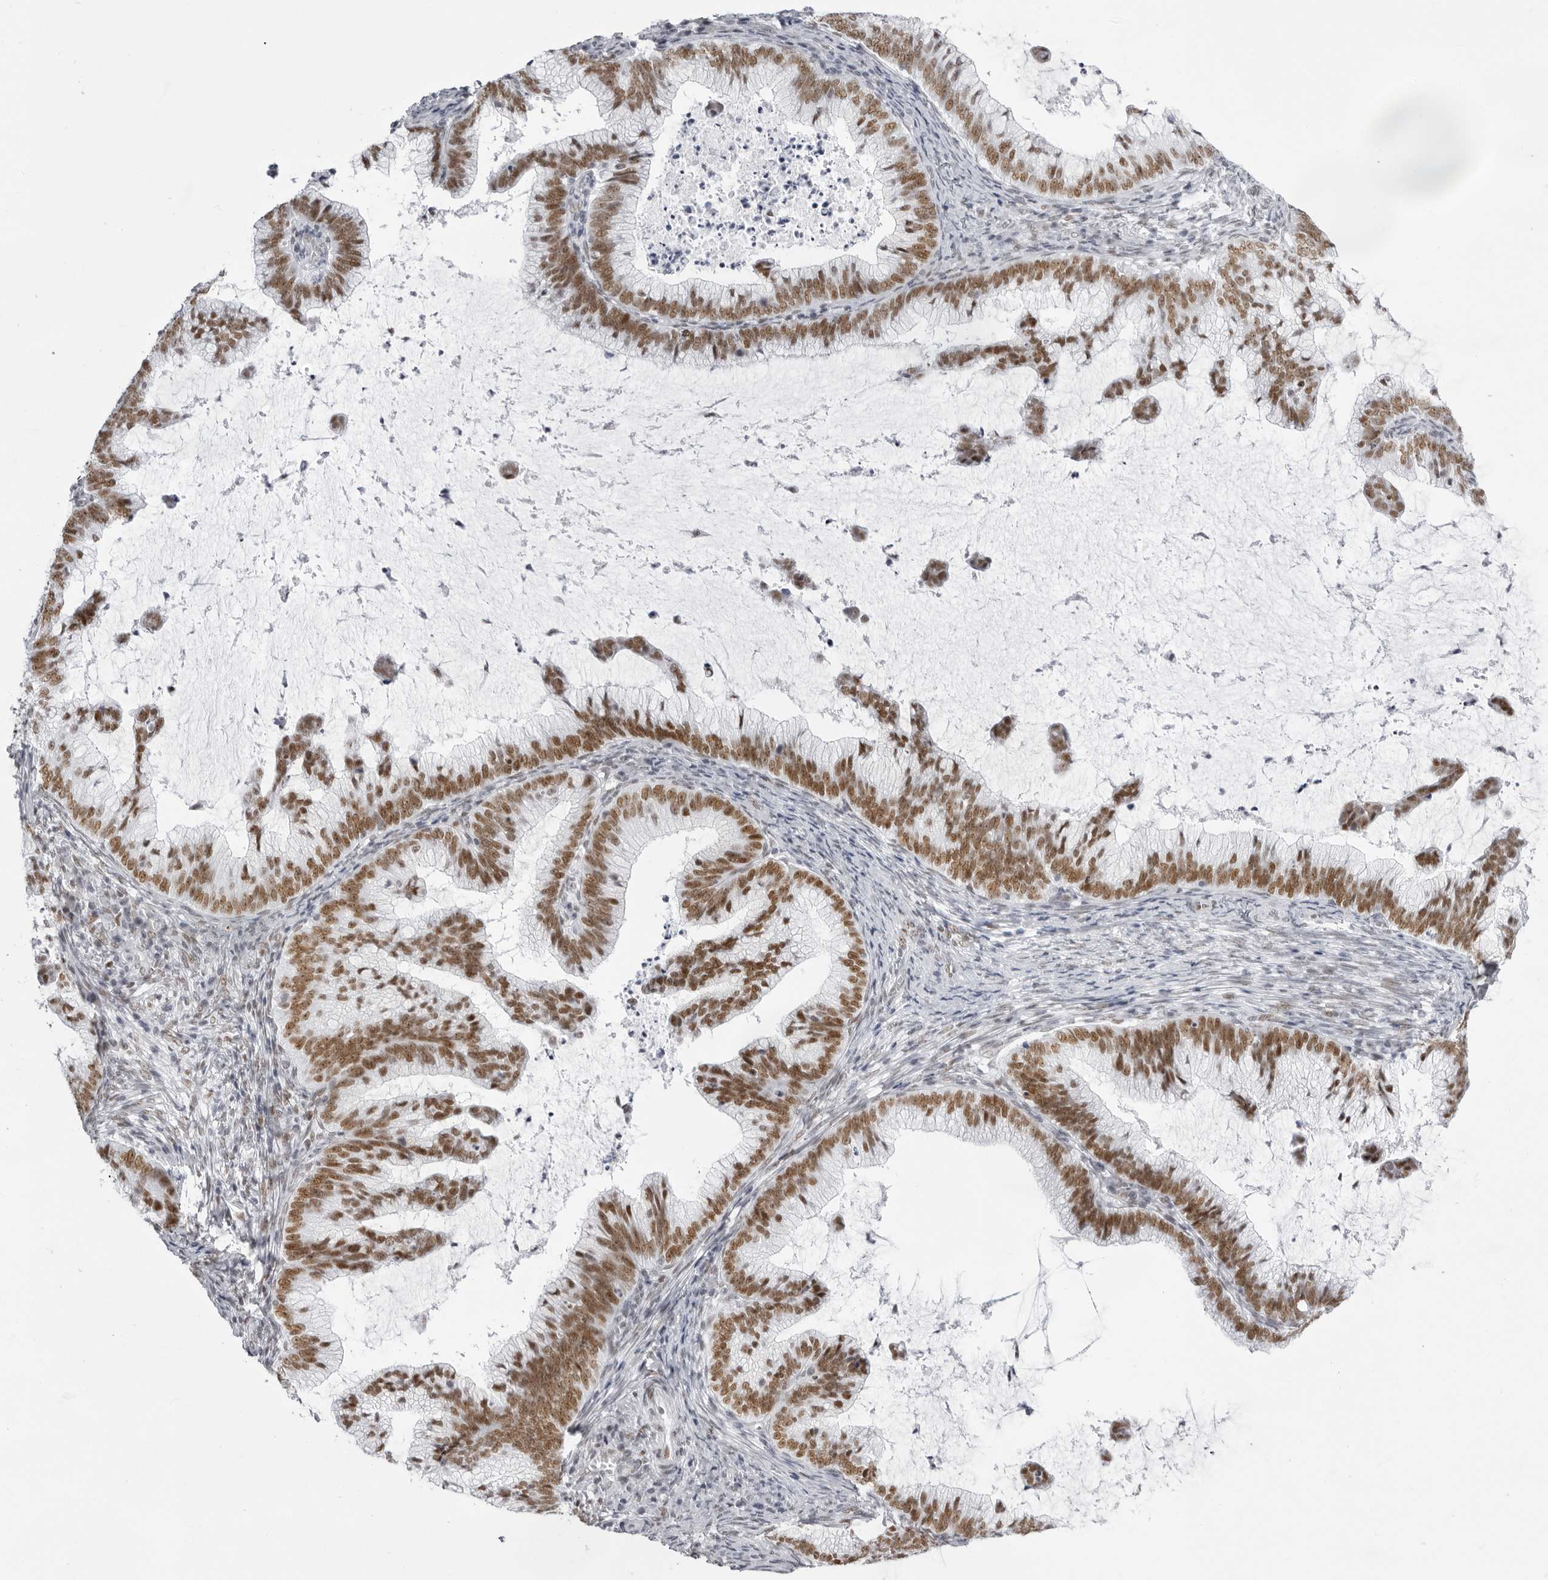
{"staining": {"intensity": "moderate", "quantity": ">75%", "location": "nuclear"}, "tissue": "cervical cancer", "cell_type": "Tumor cells", "image_type": "cancer", "snomed": [{"axis": "morphology", "description": "Adenocarcinoma, NOS"}, {"axis": "topography", "description": "Cervix"}], "caption": "High-magnification brightfield microscopy of cervical adenocarcinoma stained with DAB (brown) and counterstained with hematoxylin (blue). tumor cells exhibit moderate nuclear expression is present in about>75% of cells.", "gene": "IRF2BP2", "patient": {"sex": "female", "age": 36}}